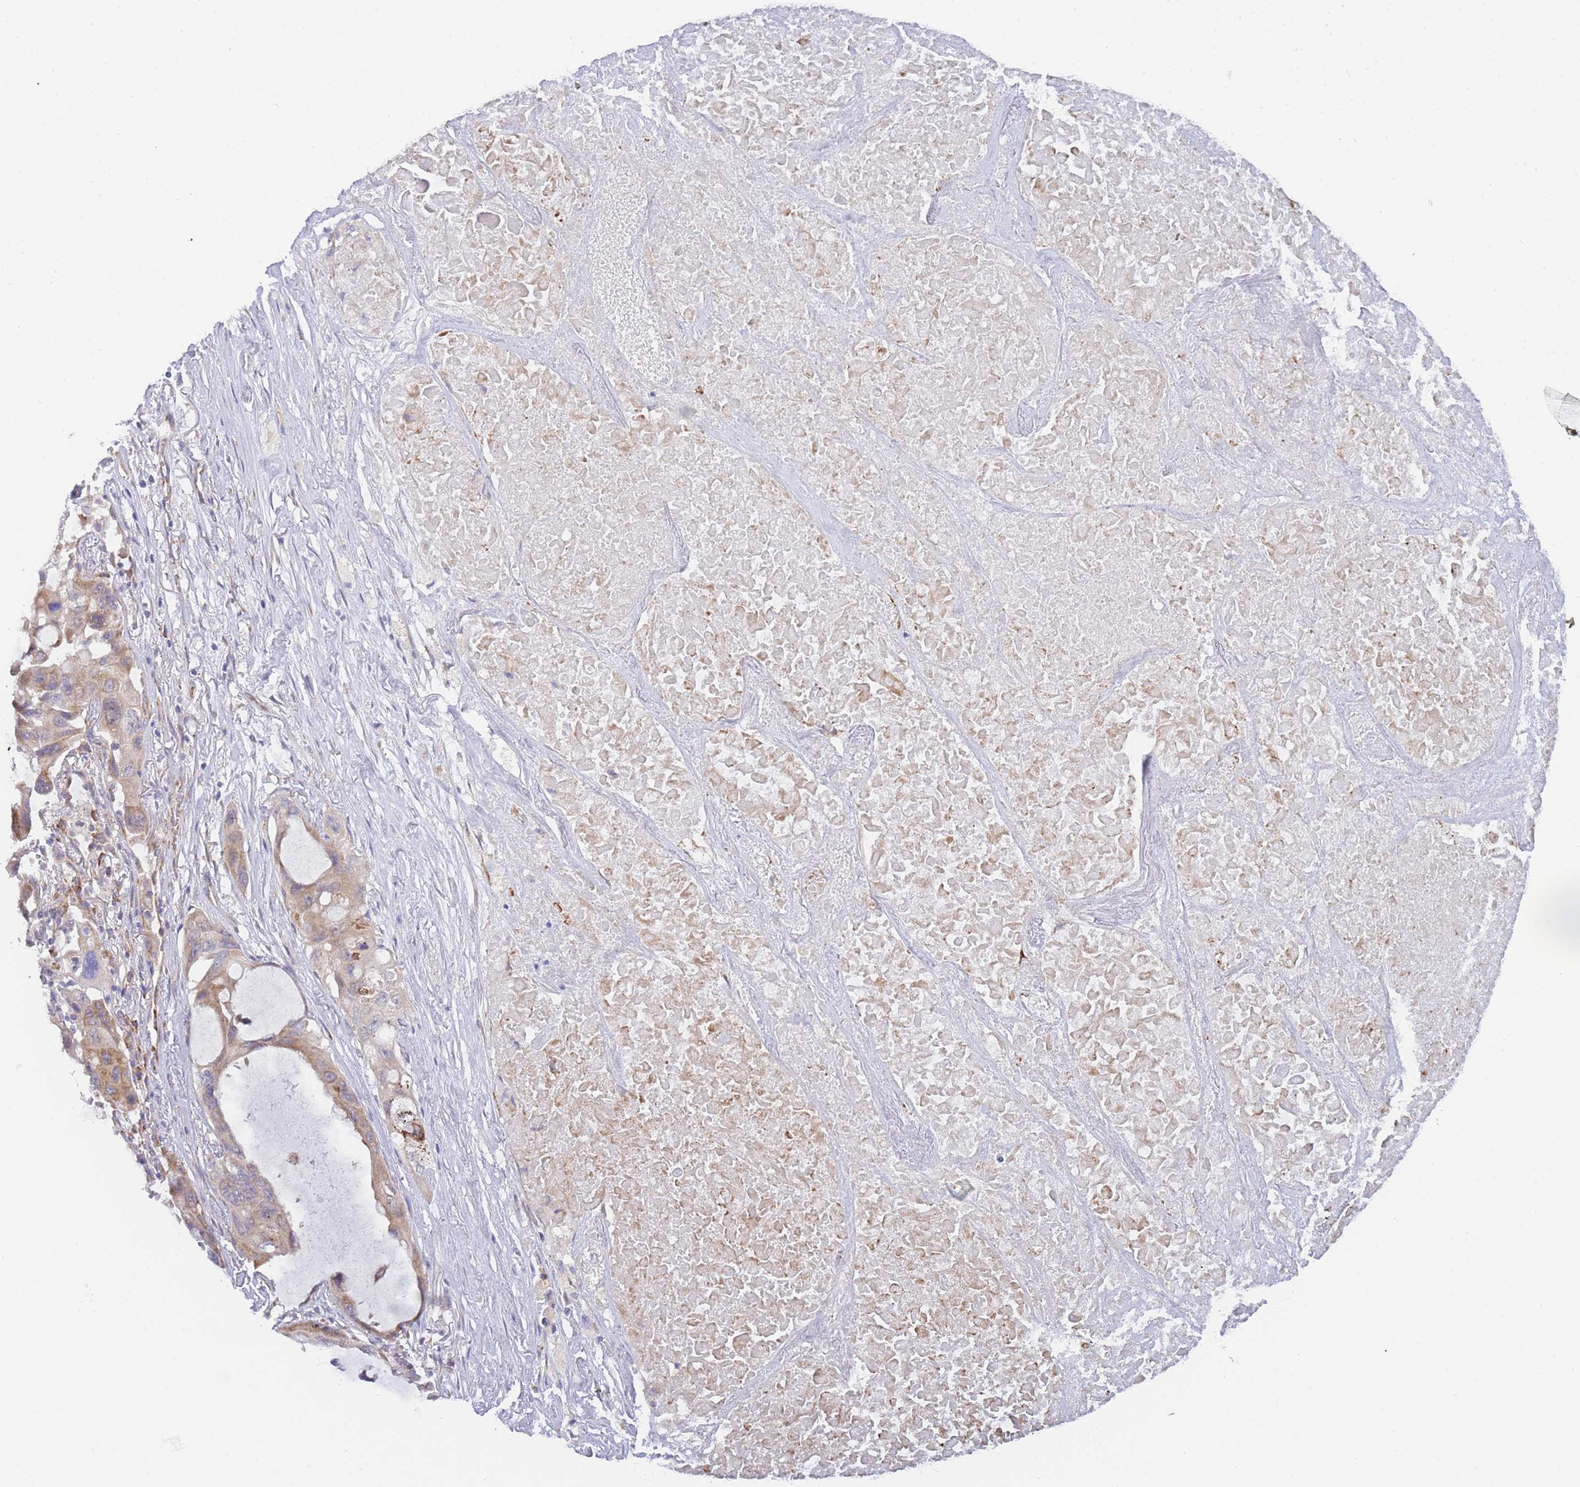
{"staining": {"intensity": "weak", "quantity": ">75%", "location": "cytoplasmic/membranous"}, "tissue": "lung cancer", "cell_type": "Tumor cells", "image_type": "cancer", "snomed": [{"axis": "morphology", "description": "Squamous cell carcinoma, NOS"}, {"axis": "topography", "description": "Lung"}], "caption": "The image demonstrates staining of lung cancer (squamous cell carcinoma), revealing weak cytoplasmic/membranous protein expression (brown color) within tumor cells. (Brightfield microscopy of DAB IHC at high magnification).", "gene": "ZNF510", "patient": {"sex": "female", "age": 73}}